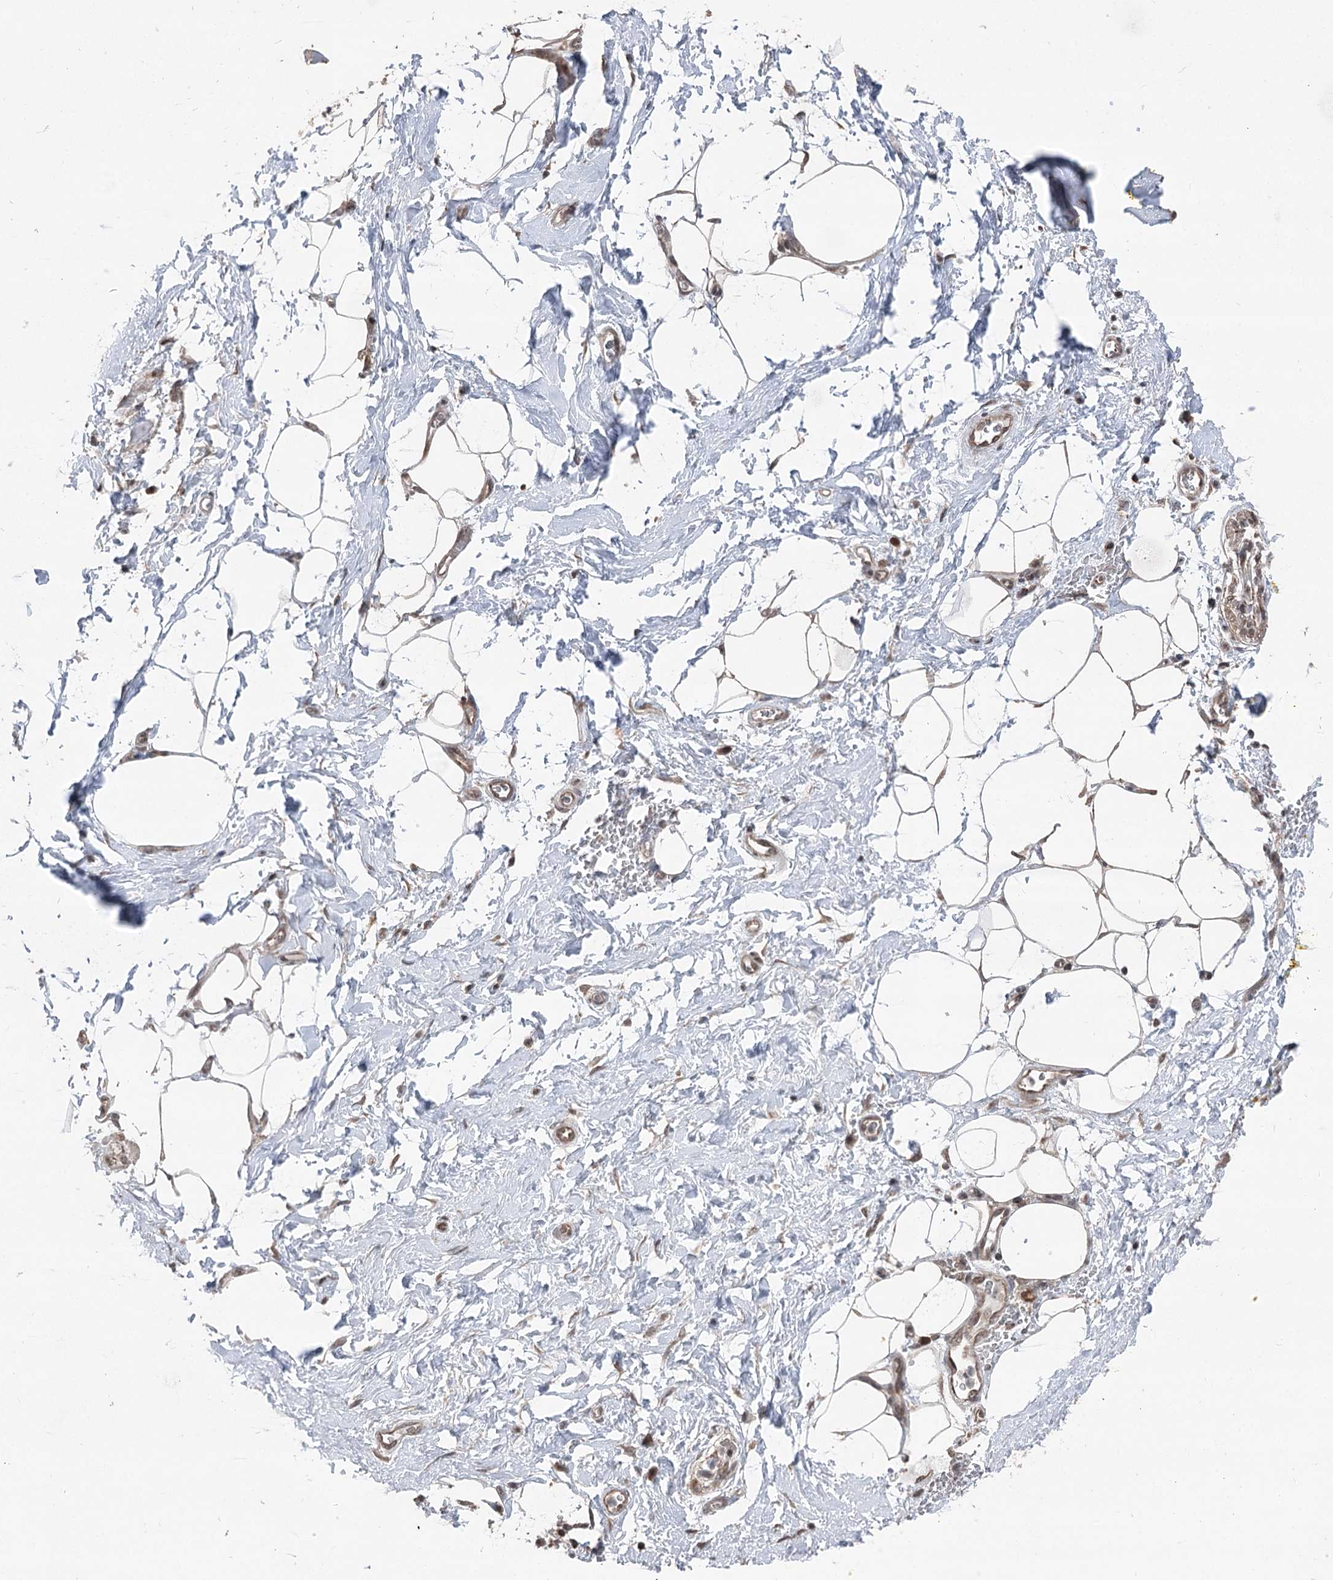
{"staining": {"intensity": "weak", "quantity": ">75%", "location": "cytoplasmic/membranous"}, "tissue": "adipose tissue", "cell_type": "Adipocytes", "image_type": "normal", "snomed": [{"axis": "morphology", "description": "Normal tissue, NOS"}, {"axis": "morphology", "description": "Adenocarcinoma, NOS"}, {"axis": "topography", "description": "Pancreas"}, {"axis": "topography", "description": "Peripheral nerve tissue"}], "caption": "The image demonstrates immunohistochemical staining of unremarkable adipose tissue. There is weak cytoplasmic/membranous staining is present in approximately >75% of adipocytes. (DAB IHC with brightfield microscopy, high magnification).", "gene": "CCSER2", "patient": {"sex": "male", "age": 59}}